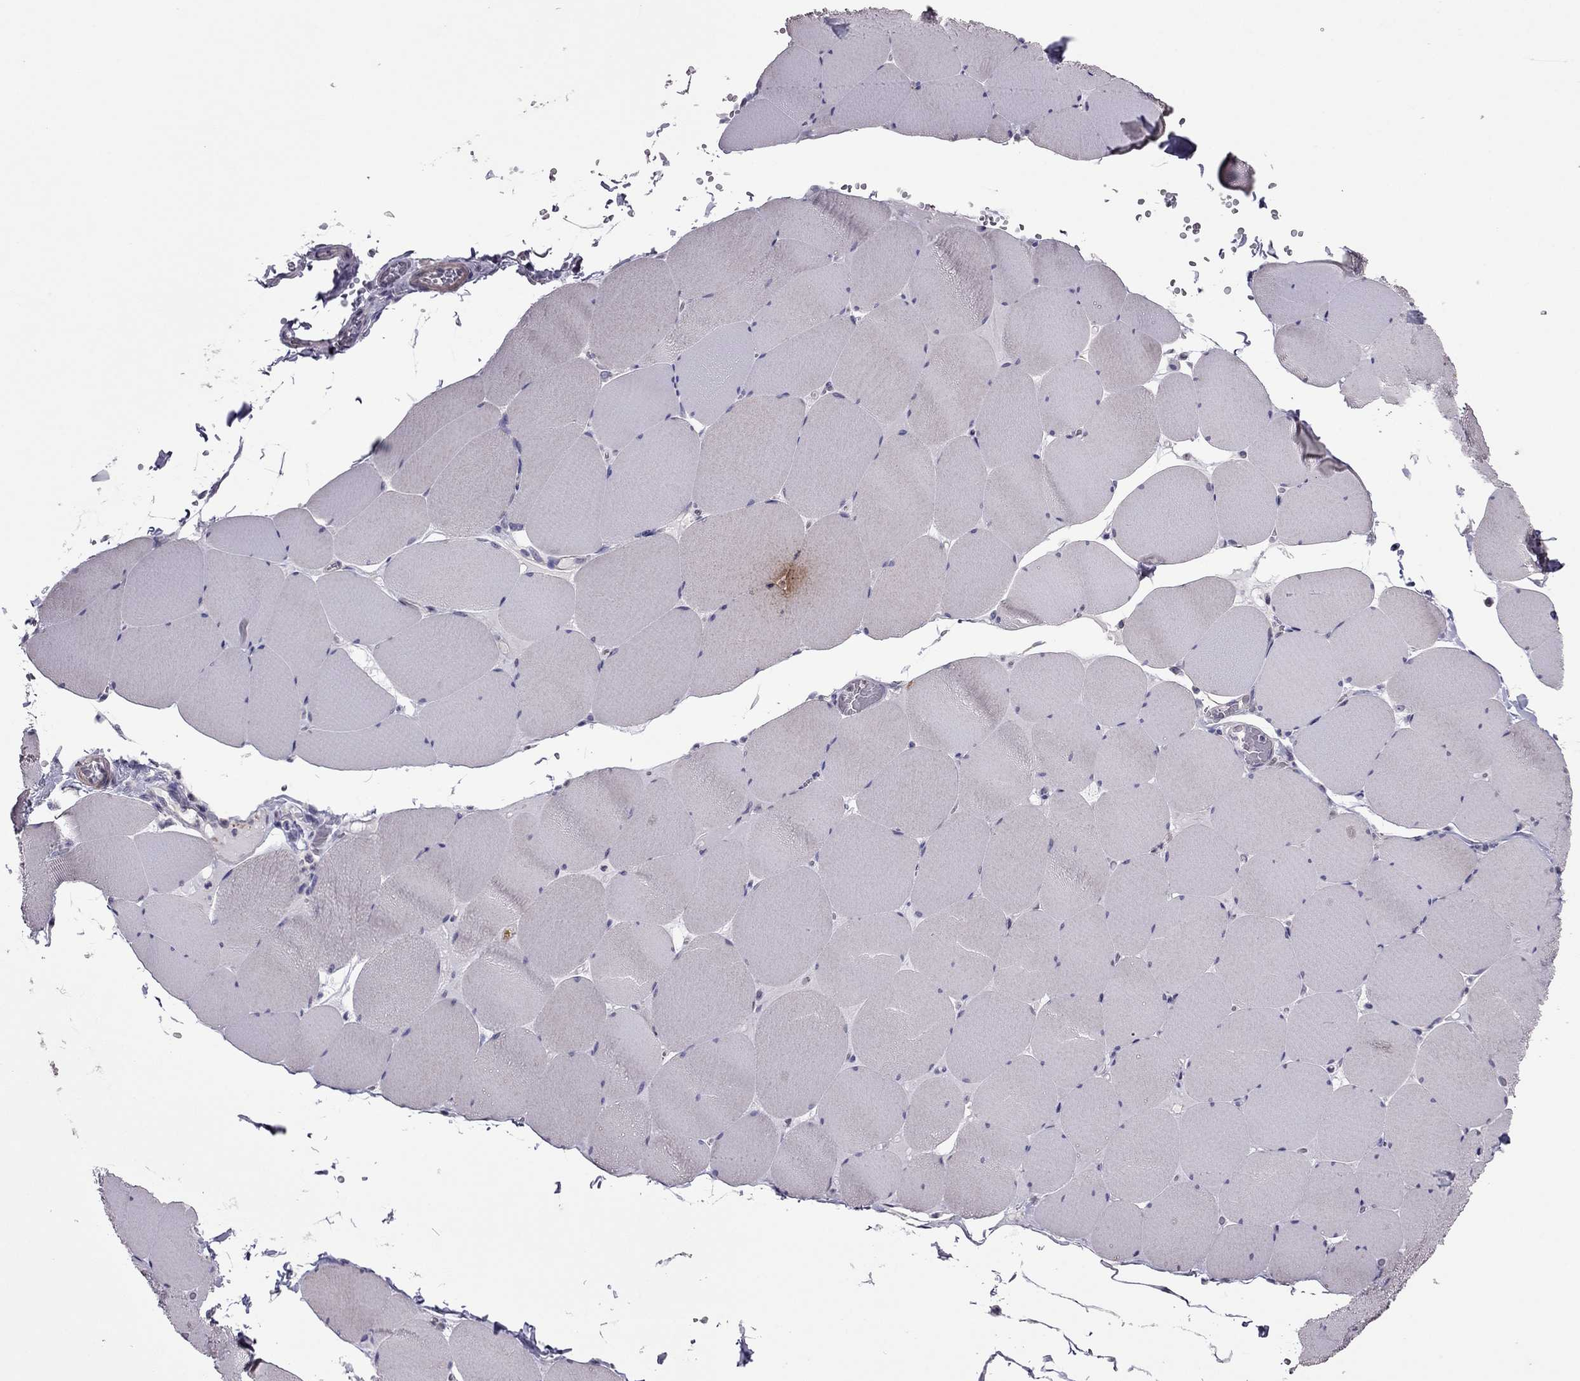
{"staining": {"intensity": "negative", "quantity": "none", "location": "none"}, "tissue": "skeletal muscle", "cell_type": "Myocytes", "image_type": "normal", "snomed": [{"axis": "morphology", "description": "Normal tissue, NOS"}, {"axis": "morphology", "description": "Malignant melanoma, Metastatic site"}, {"axis": "topography", "description": "Skeletal muscle"}], "caption": "Skeletal muscle was stained to show a protein in brown. There is no significant expression in myocytes. Nuclei are stained in blue.", "gene": "SLC16A8", "patient": {"sex": "male", "age": 50}}